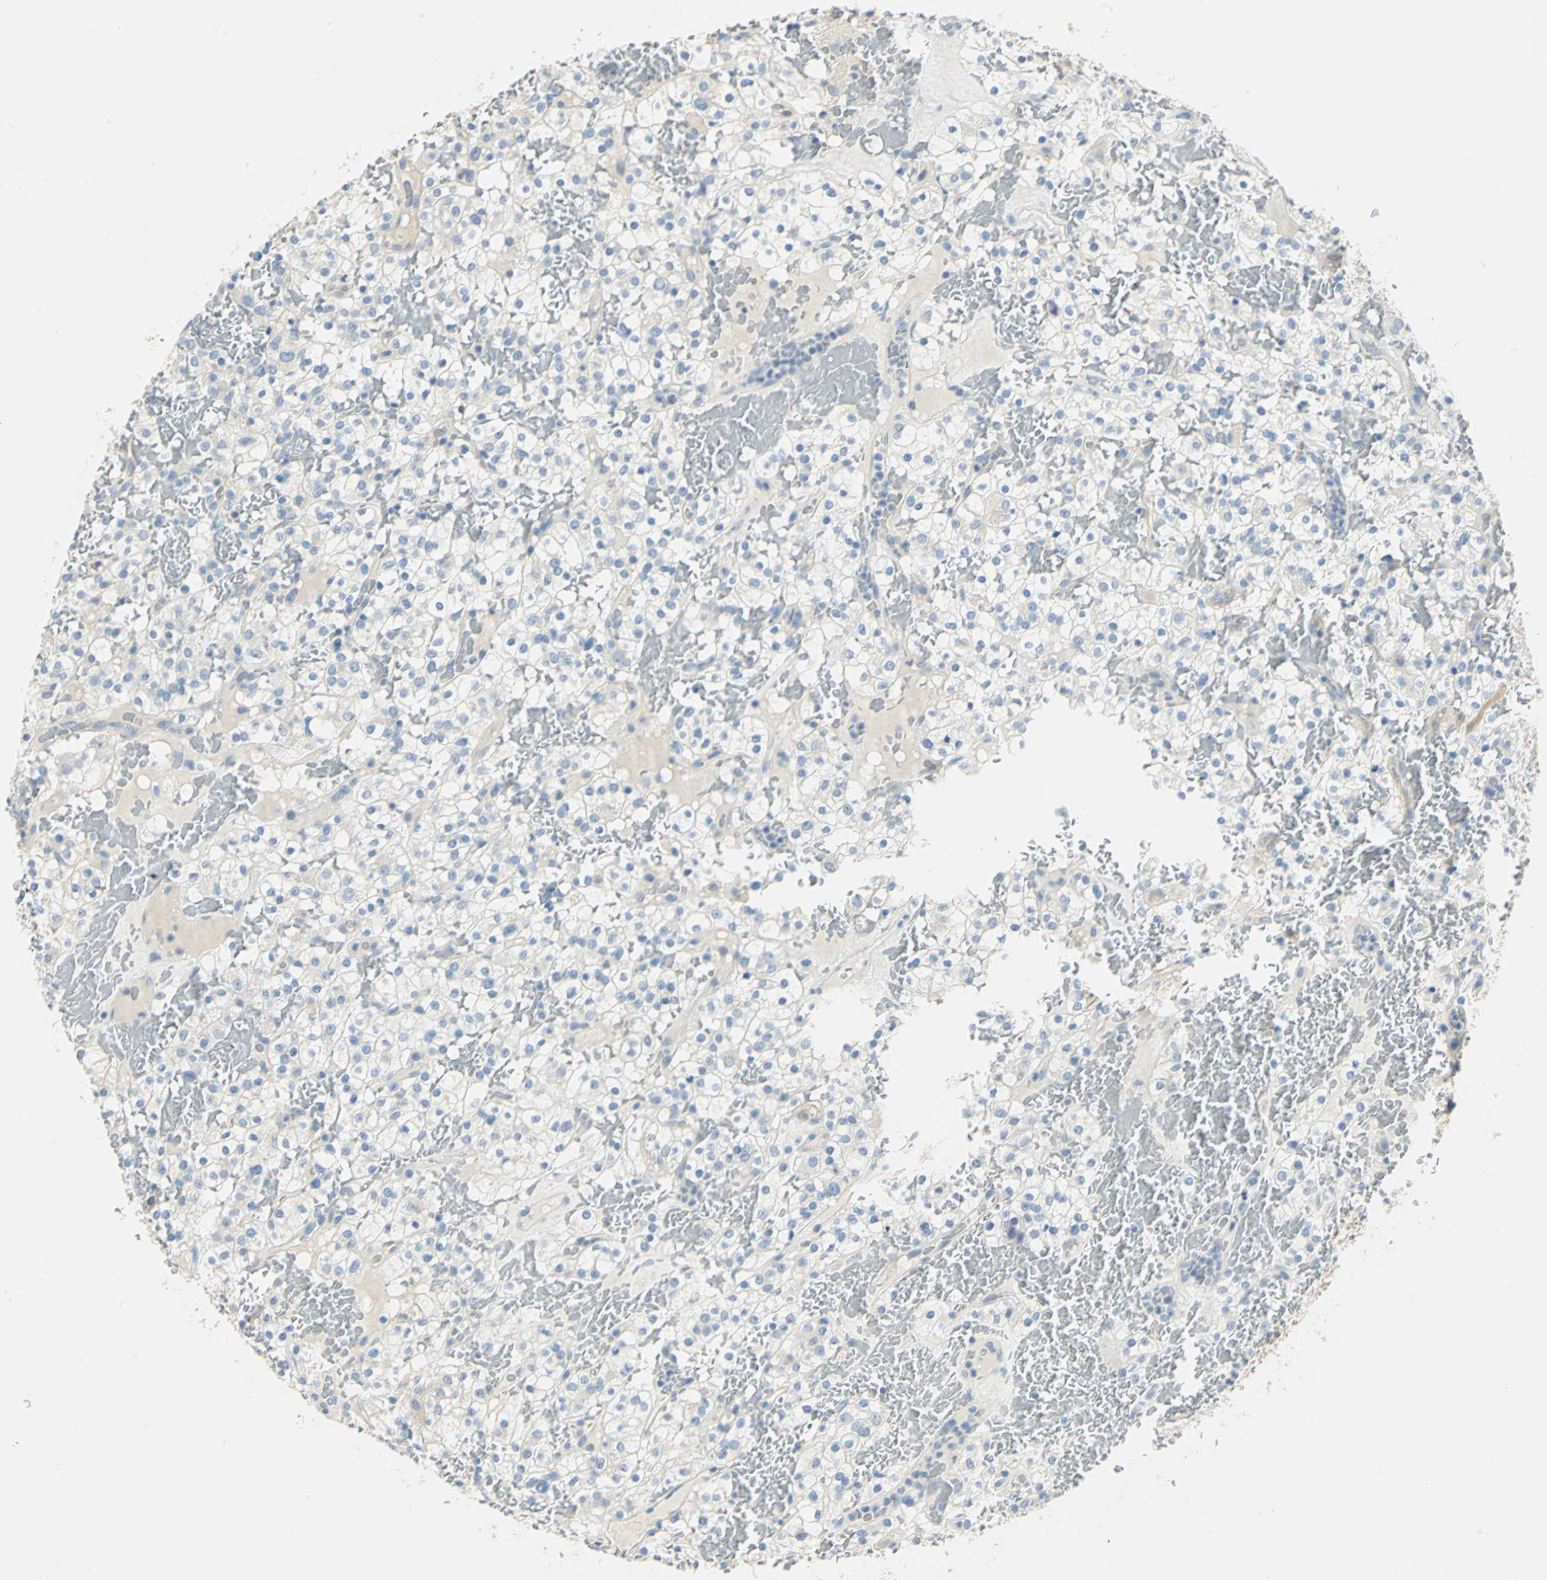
{"staining": {"intensity": "negative", "quantity": "none", "location": "none"}, "tissue": "renal cancer", "cell_type": "Tumor cells", "image_type": "cancer", "snomed": [{"axis": "morphology", "description": "Normal tissue, NOS"}, {"axis": "morphology", "description": "Adenocarcinoma, NOS"}, {"axis": "topography", "description": "Kidney"}], "caption": "The immunohistochemistry (IHC) photomicrograph has no significant positivity in tumor cells of renal cancer (adenocarcinoma) tissue.", "gene": "UCHL1", "patient": {"sex": "female", "age": 72}}